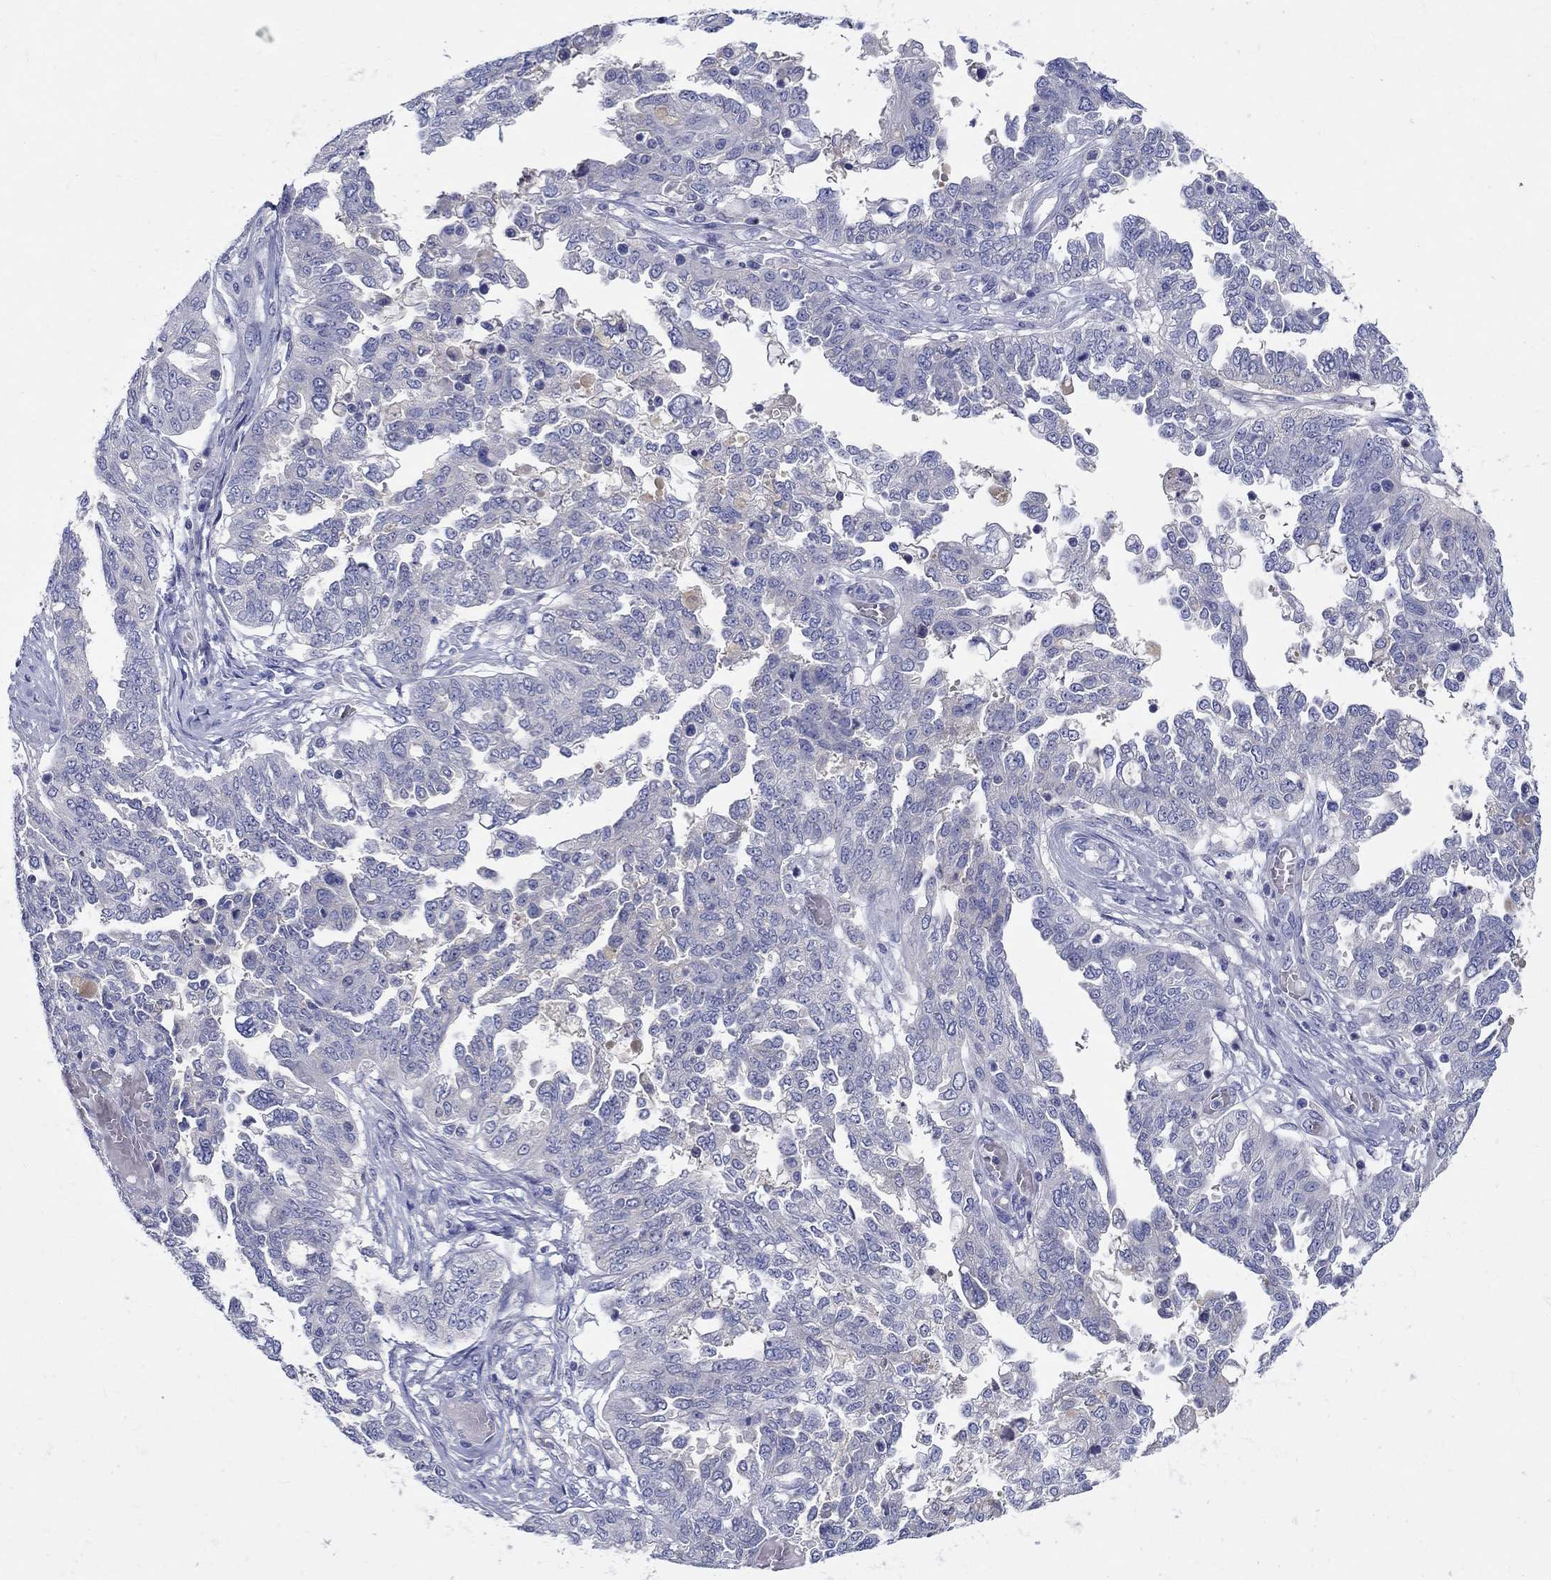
{"staining": {"intensity": "negative", "quantity": "none", "location": "none"}, "tissue": "ovarian cancer", "cell_type": "Tumor cells", "image_type": "cancer", "snomed": [{"axis": "morphology", "description": "Cystadenocarcinoma, serous, NOS"}, {"axis": "topography", "description": "Ovary"}], "caption": "Immunohistochemistry (IHC) image of serous cystadenocarcinoma (ovarian) stained for a protein (brown), which demonstrates no expression in tumor cells. (DAB (3,3'-diaminobenzidine) immunohistochemistry, high magnification).", "gene": "CRYGD", "patient": {"sex": "female", "age": 67}}